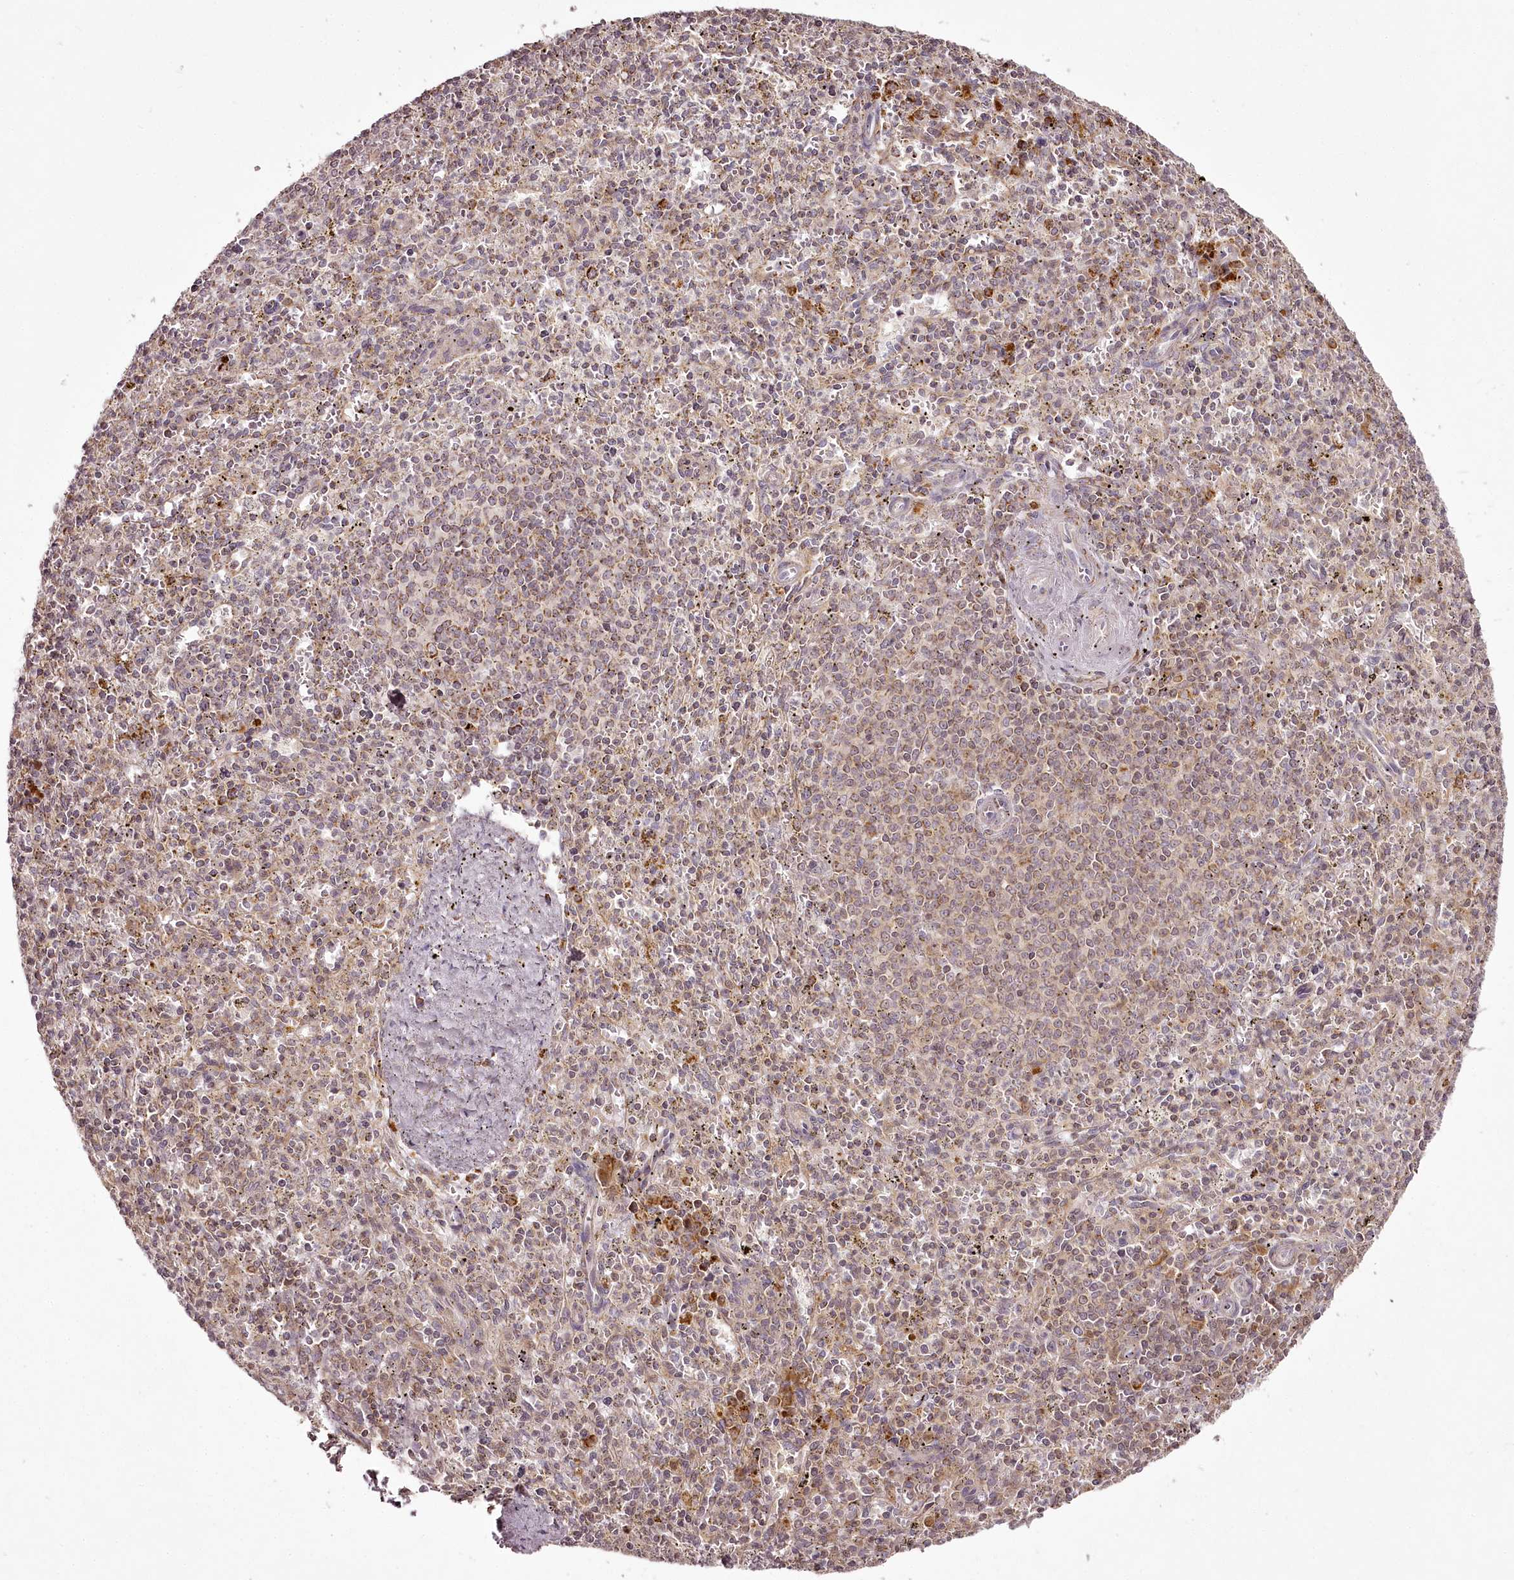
{"staining": {"intensity": "moderate", "quantity": "<25%", "location": "cytoplasmic/membranous"}, "tissue": "spleen", "cell_type": "Cells in red pulp", "image_type": "normal", "snomed": [{"axis": "morphology", "description": "Normal tissue, NOS"}, {"axis": "topography", "description": "Spleen"}], "caption": "Immunohistochemical staining of normal spleen demonstrates moderate cytoplasmic/membranous protein expression in approximately <25% of cells in red pulp.", "gene": "CHCHD2", "patient": {"sex": "male", "age": 72}}